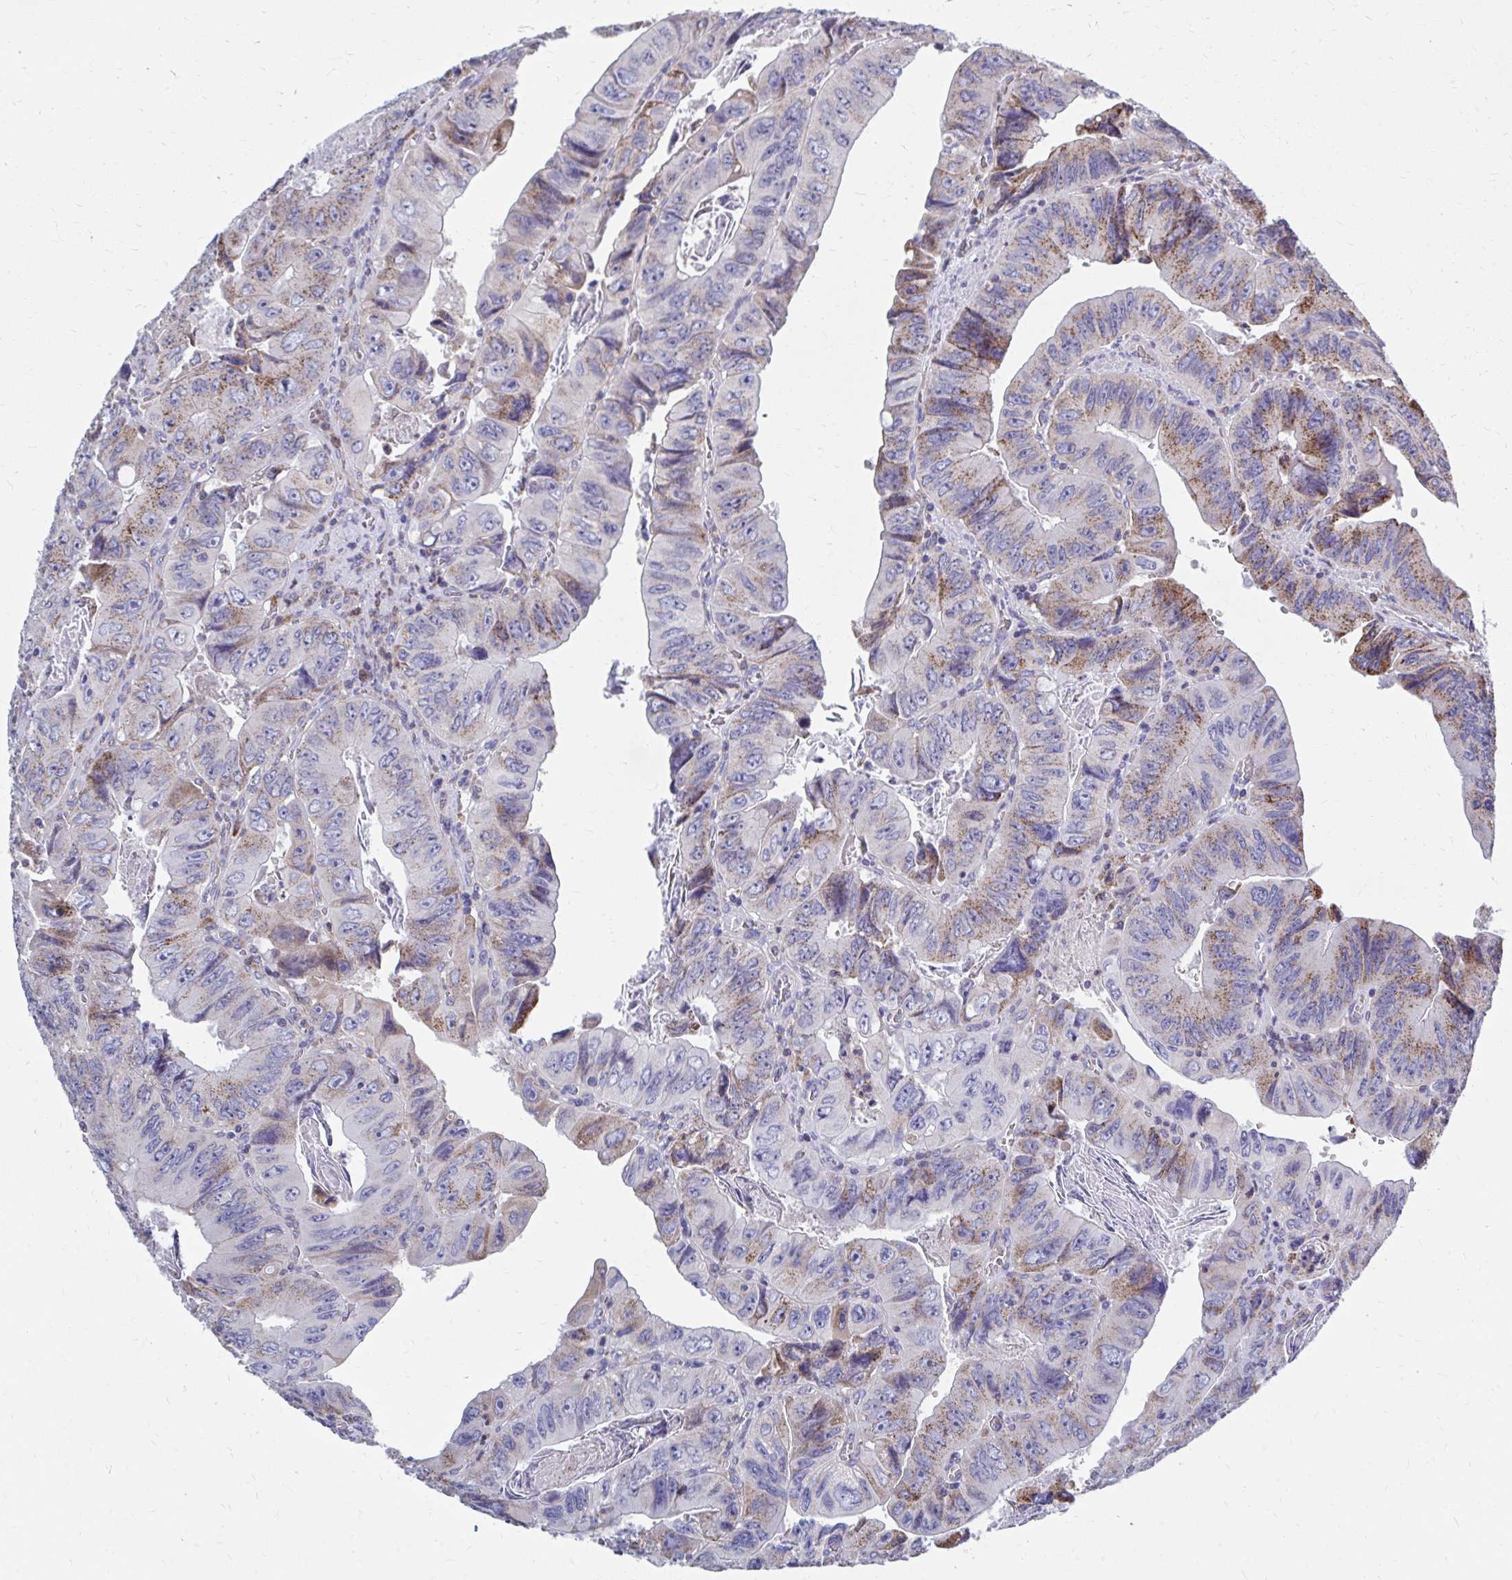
{"staining": {"intensity": "weak", "quantity": "25%-75%", "location": "cytoplasmic/membranous"}, "tissue": "colorectal cancer", "cell_type": "Tumor cells", "image_type": "cancer", "snomed": [{"axis": "morphology", "description": "Adenocarcinoma, NOS"}, {"axis": "topography", "description": "Colon"}], "caption": "Tumor cells demonstrate weak cytoplasmic/membranous staining in approximately 25%-75% of cells in colorectal cancer (adenocarcinoma).", "gene": "FKBP2", "patient": {"sex": "female", "age": 84}}